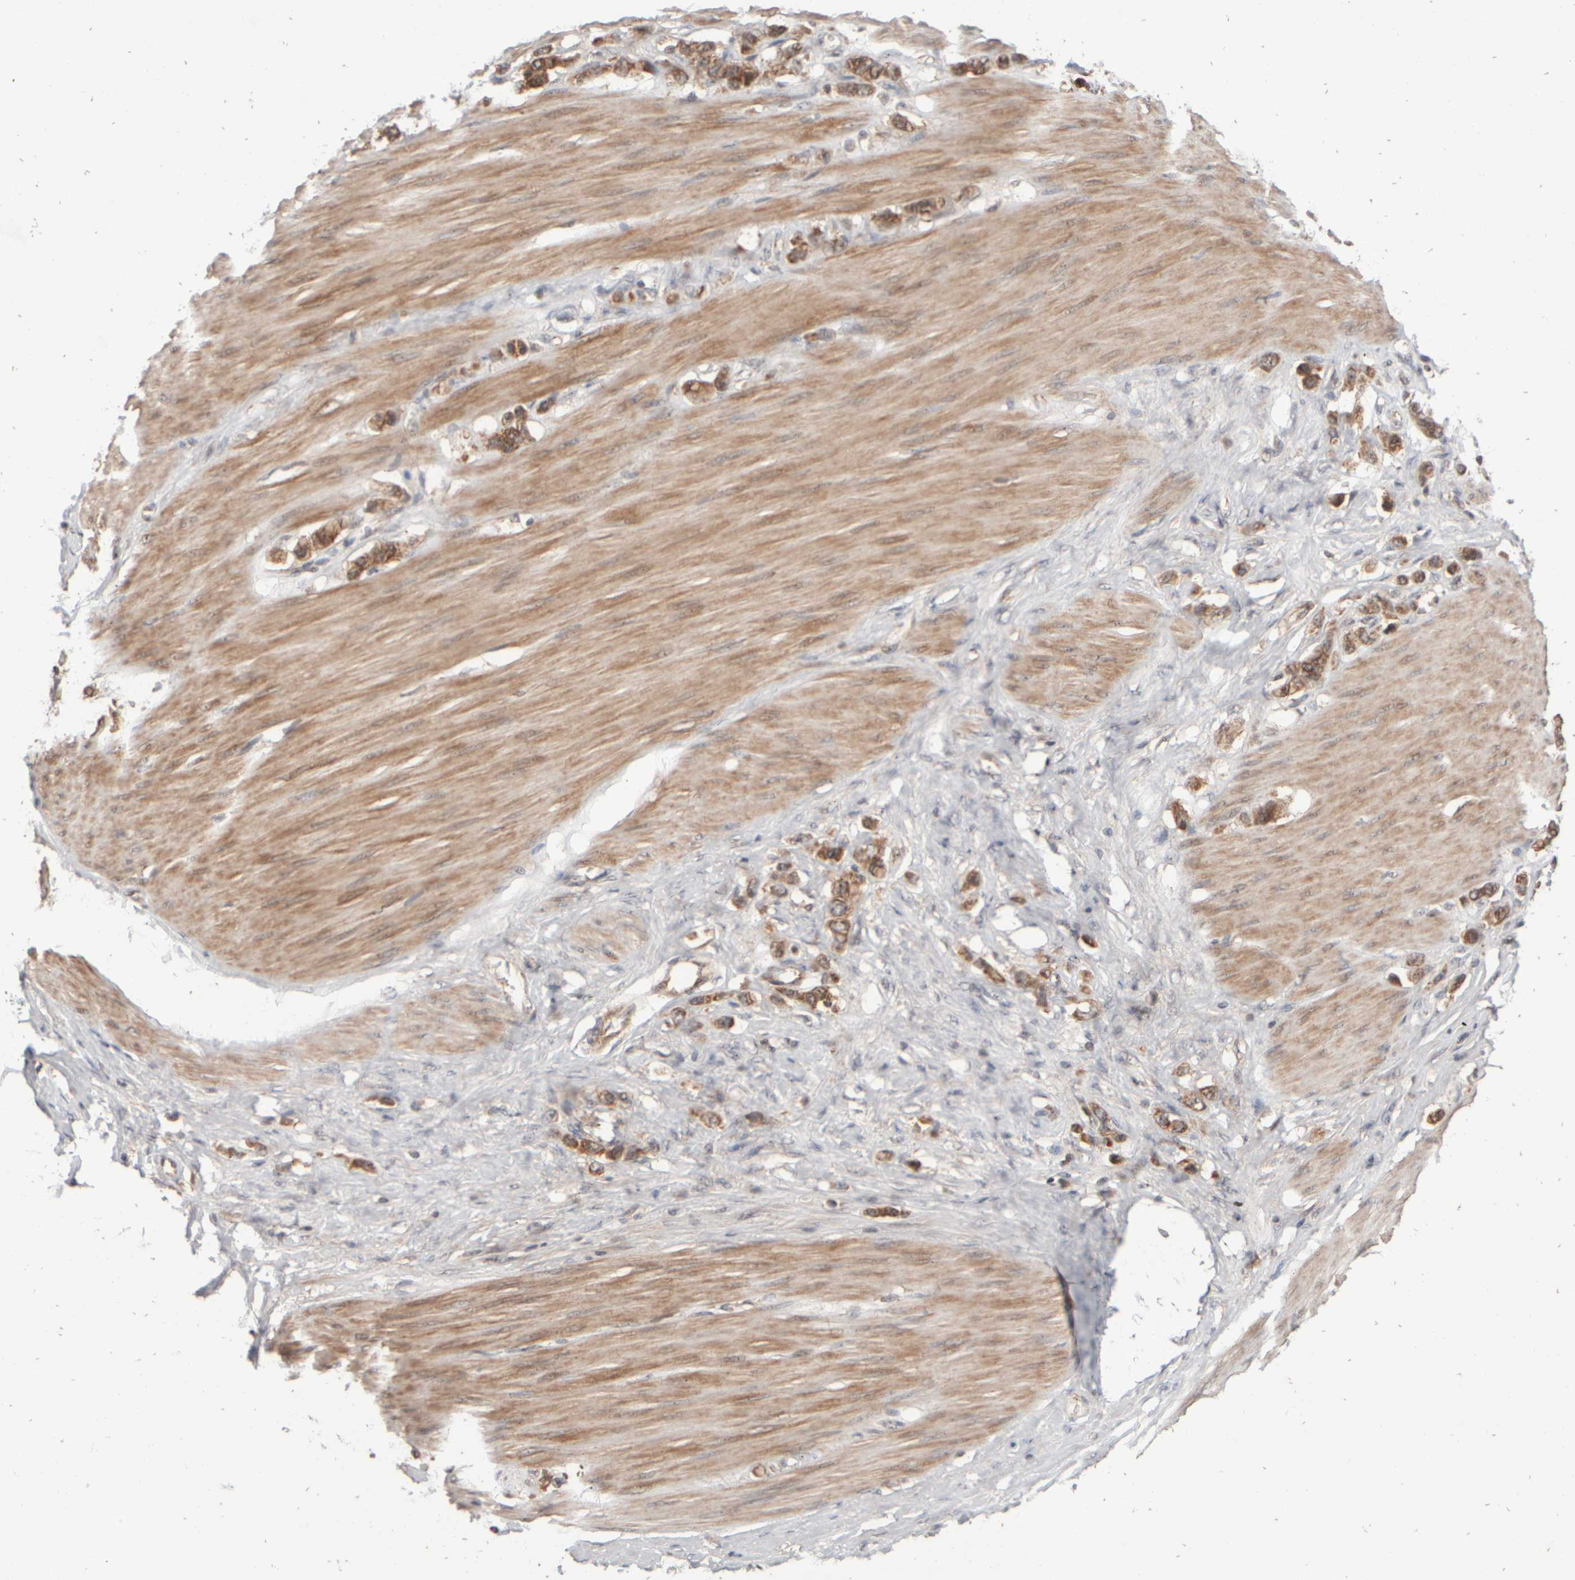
{"staining": {"intensity": "moderate", "quantity": ">75%", "location": "cytoplasmic/membranous"}, "tissue": "stomach cancer", "cell_type": "Tumor cells", "image_type": "cancer", "snomed": [{"axis": "morphology", "description": "Adenocarcinoma, NOS"}, {"axis": "topography", "description": "Stomach"}], "caption": "Stomach cancer stained for a protein (brown) shows moderate cytoplasmic/membranous positive expression in approximately >75% of tumor cells.", "gene": "ABHD11", "patient": {"sex": "female", "age": 65}}